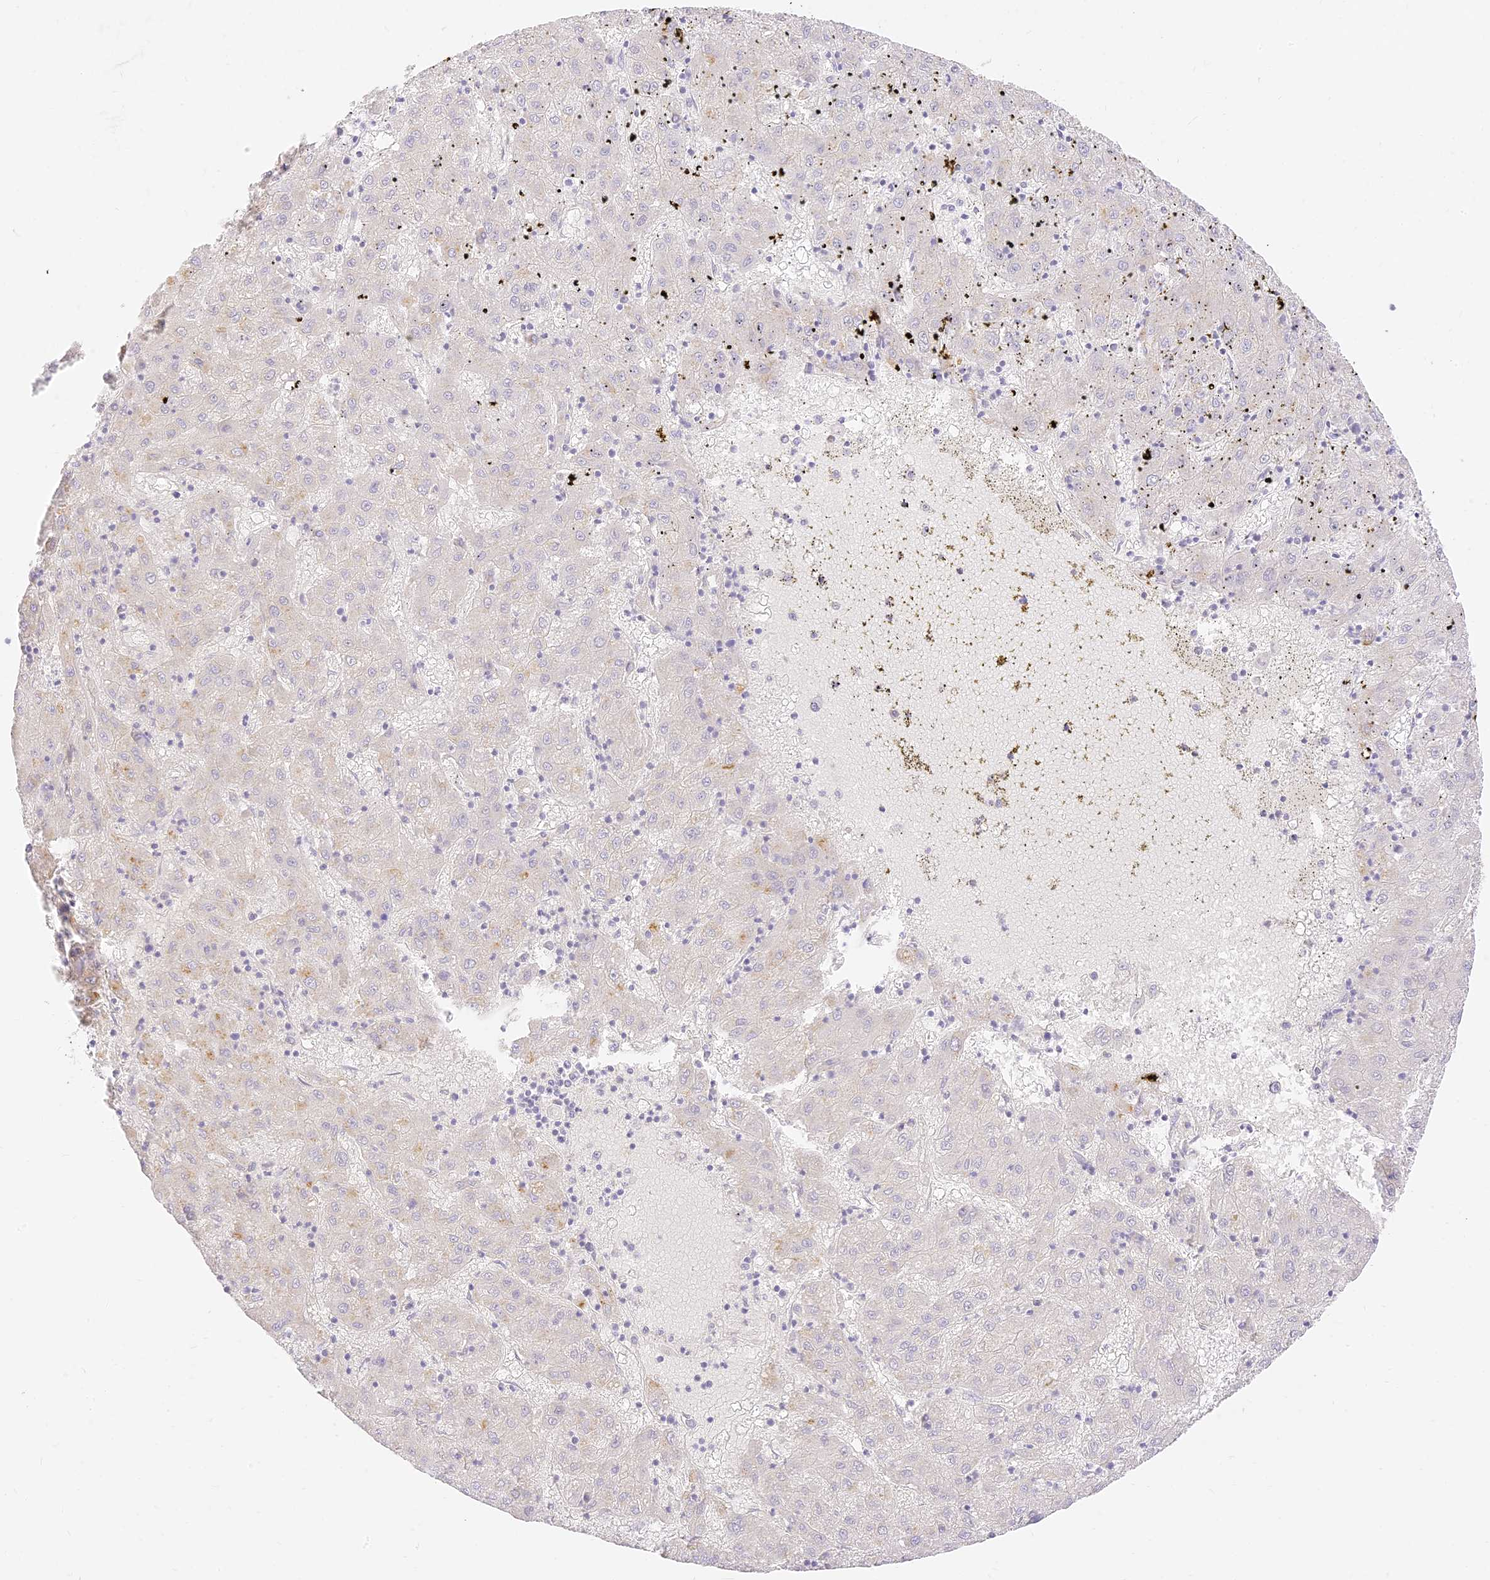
{"staining": {"intensity": "negative", "quantity": "none", "location": "none"}, "tissue": "liver cancer", "cell_type": "Tumor cells", "image_type": "cancer", "snomed": [{"axis": "morphology", "description": "Carcinoma, Hepatocellular, NOS"}, {"axis": "topography", "description": "Liver"}], "caption": "Immunohistochemistry histopathology image of human liver cancer stained for a protein (brown), which shows no positivity in tumor cells.", "gene": "SEC13", "patient": {"sex": "male", "age": 72}}